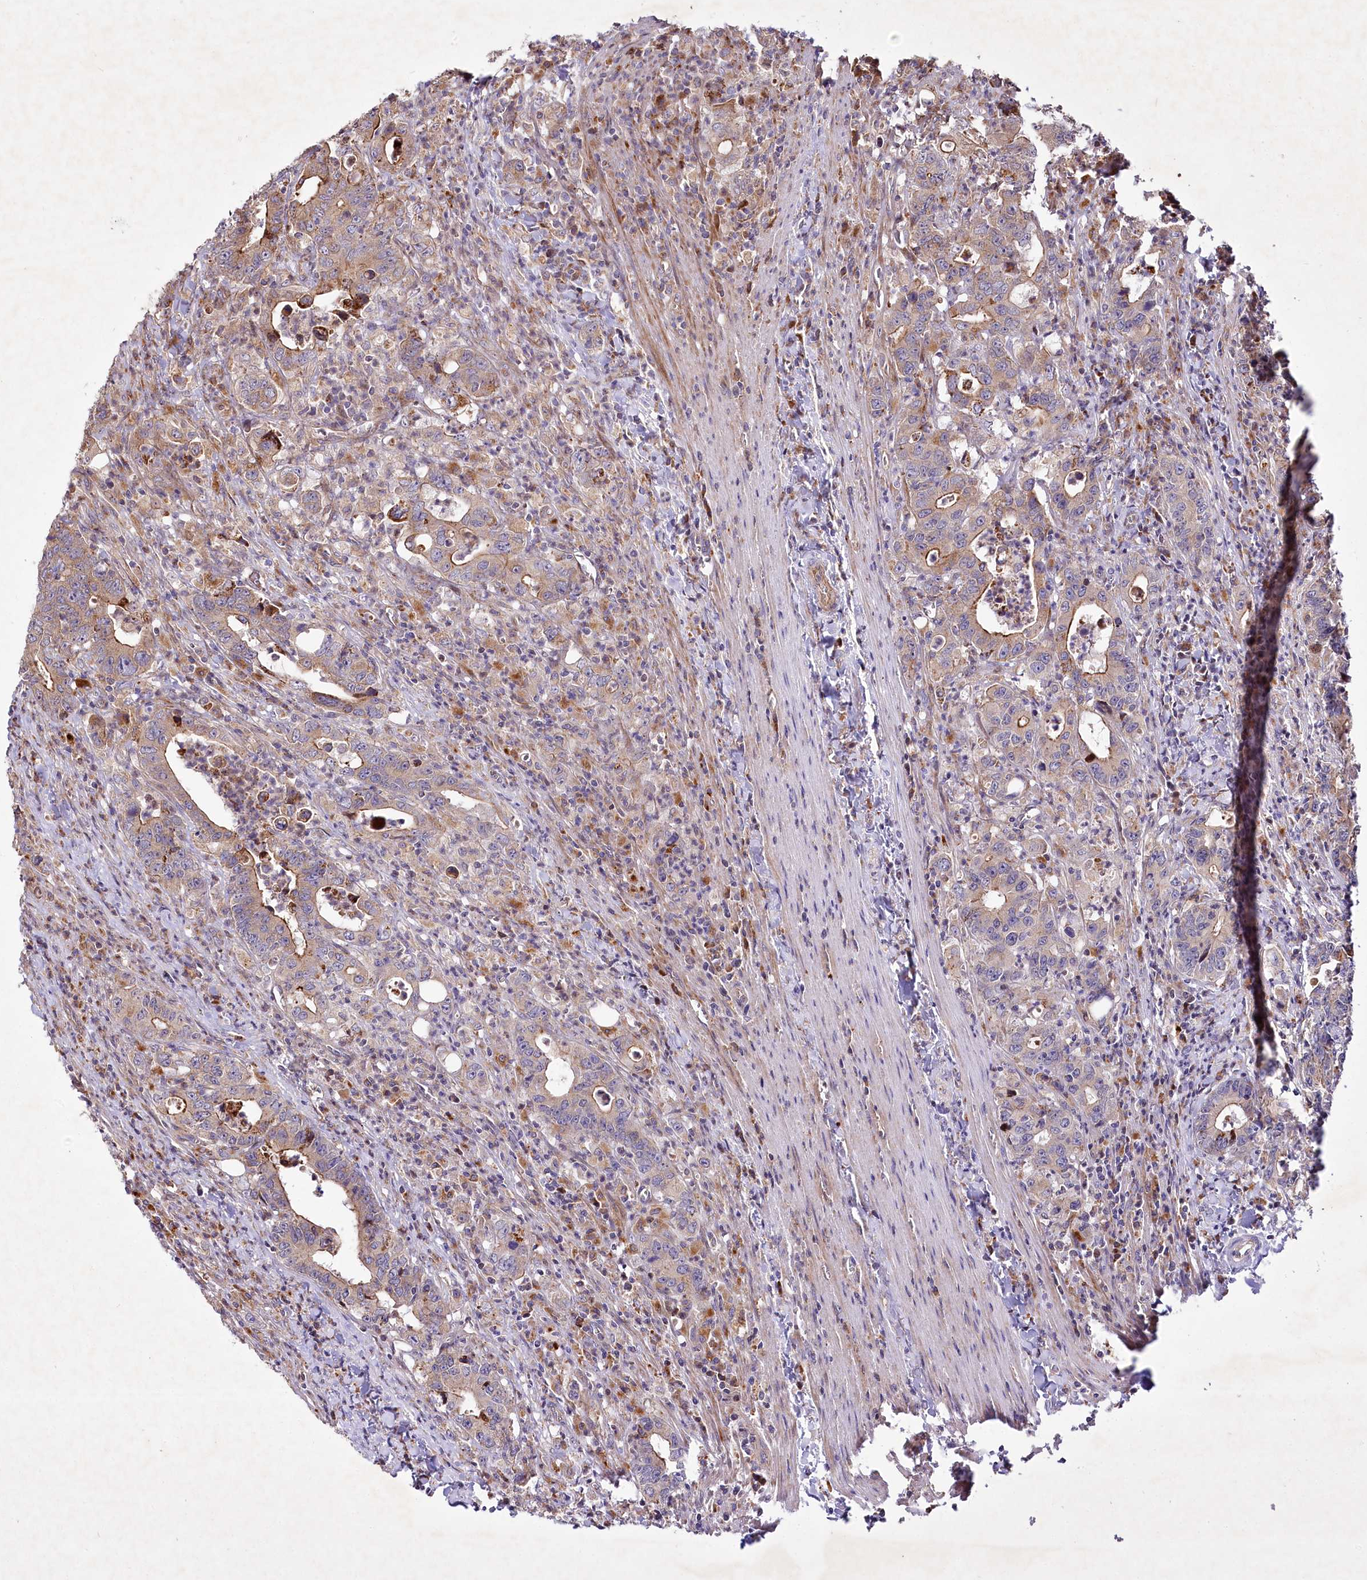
{"staining": {"intensity": "moderate", "quantity": "25%-75%", "location": "cytoplasmic/membranous"}, "tissue": "colorectal cancer", "cell_type": "Tumor cells", "image_type": "cancer", "snomed": [{"axis": "morphology", "description": "Adenocarcinoma, NOS"}, {"axis": "topography", "description": "Colon"}], "caption": "A photomicrograph showing moderate cytoplasmic/membranous positivity in approximately 25%-75% of tumor cells in colorectal adenocarcinoma, as visualized by brown immunohistochemical staining.", "gene": "PSTK", "patient": {"sex": "female", "age": 75}}